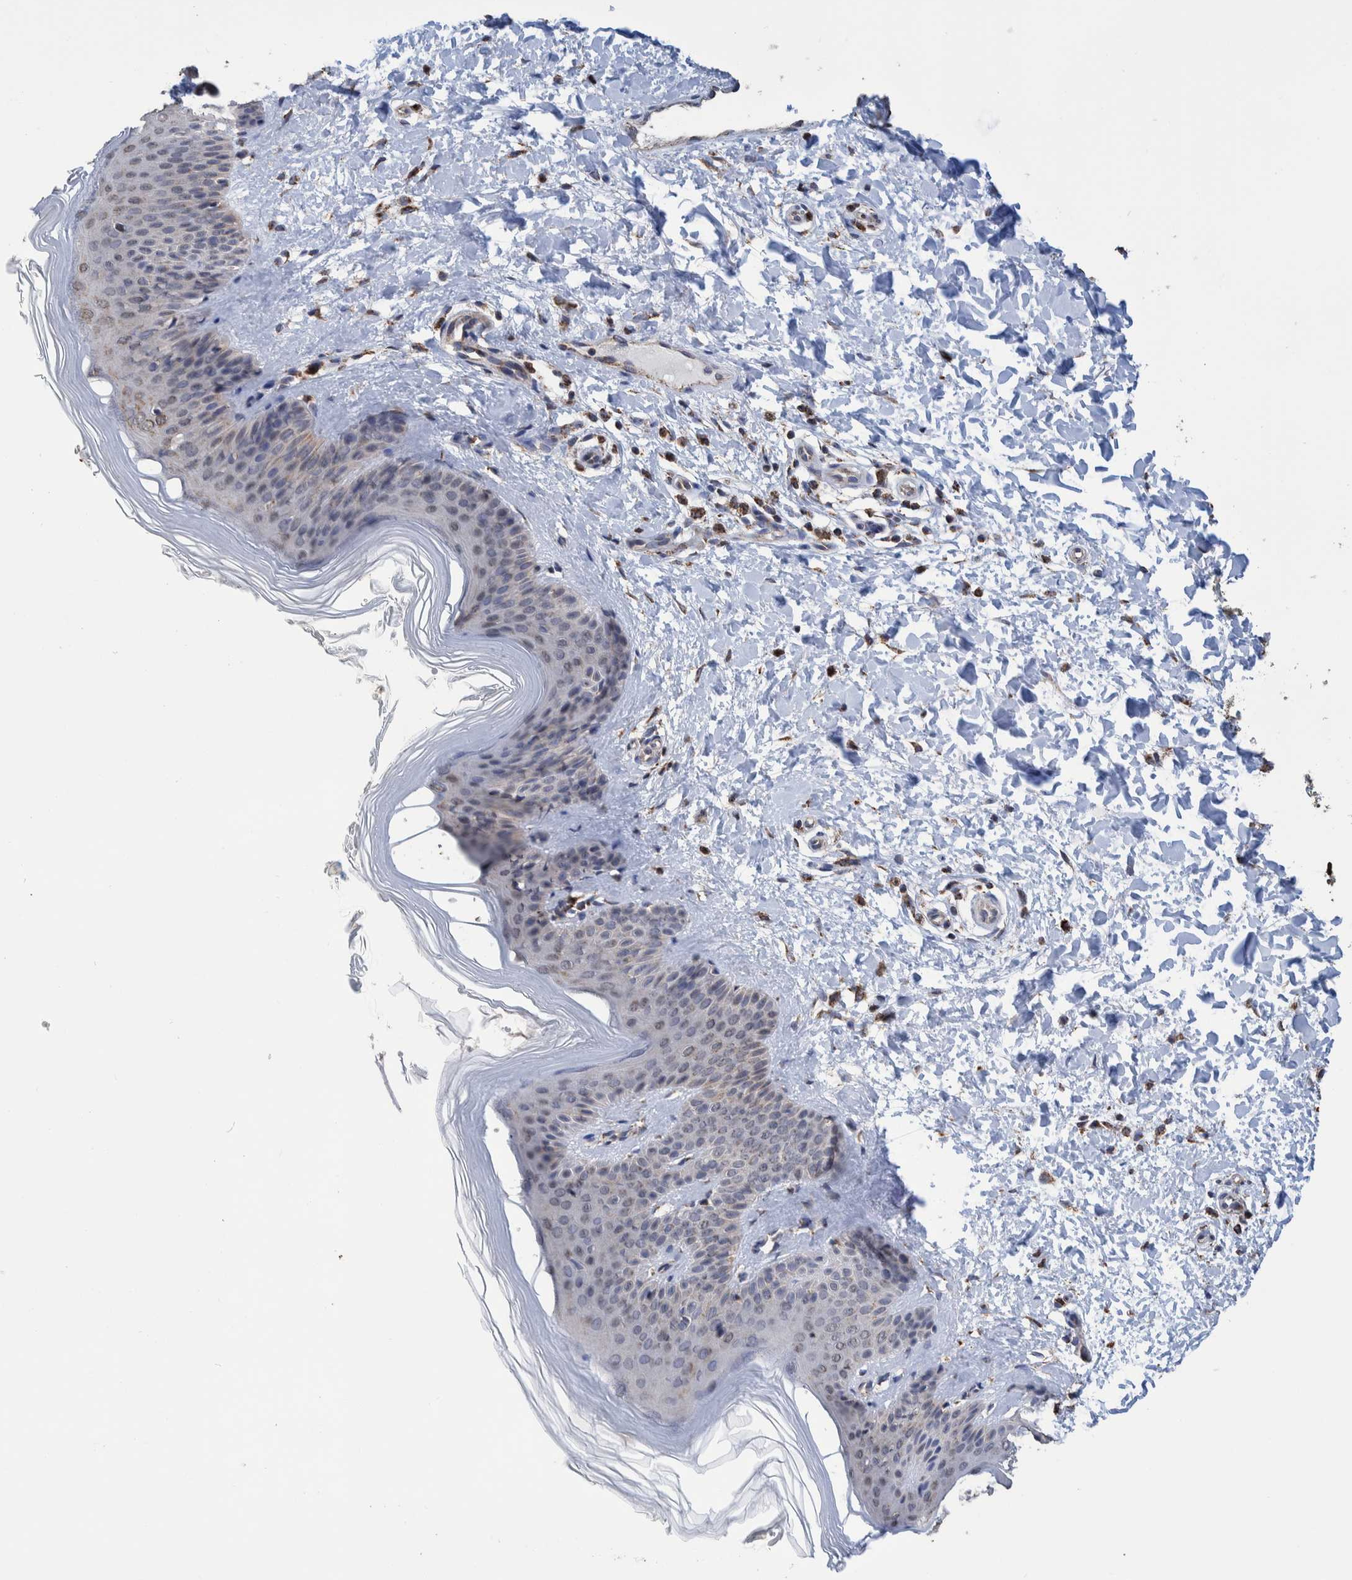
{"staining": {"intensity": "moderate", "quantity": ">75%", "location": "cytoplasmic/membranous"}, "tissue": "skin", "cell_type": "Fibroblasts", "image_type": "normal", "snomed": [{"axis": "morphology", "description": "Normal tissue, NOS"}, {"axis": "morphology", "description": "Malignant melanoma, Metastatic site"}, {"axis": "topography", "description": "Skin"}], "caption": "Immunohistochemistry (DAB) staining of normal human skin displays moderate cytoplasmic/membranous protein positivity in approximately >75% of fibroblasts. The protein is shown in brown color, while the nuclei are stained blue.", "gene": "DECR1", "patient": {"sex": "male", "age": 41}}